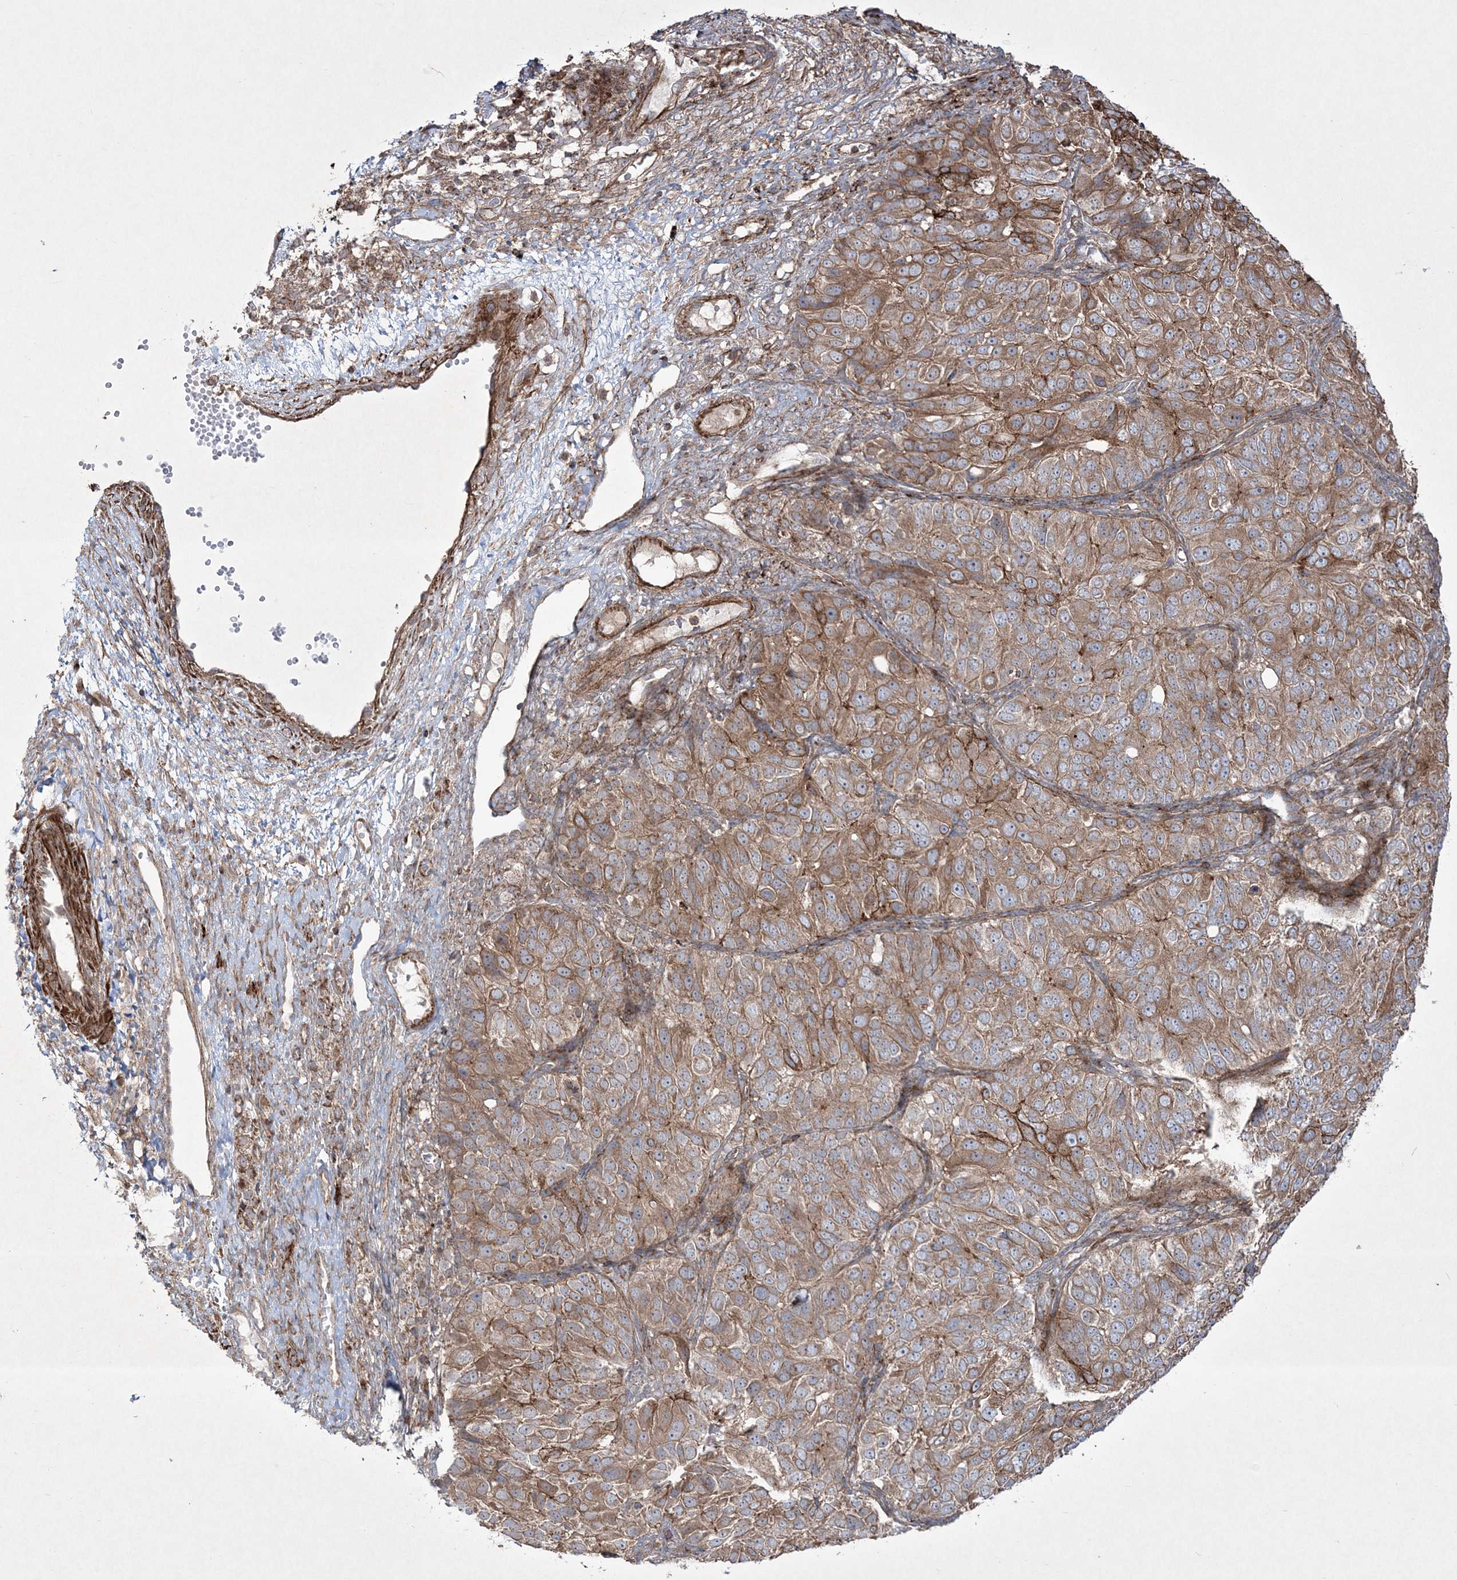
{"staining": {"intensity": "moderate", "quantity": ">75%", "location": "cytoplasmic/membranous"}, "tissue": "ovarian cancer", "cell_type": "Tumor cells", "image_type": "cancer", "snomed": [{"axis": "morphology", "description": "Carcinoma, endometroid"}, {"axis": "topography", "description": "Ovary"}], "caption": "Immunohistochemistry staining of ovarian cancer, which reveals medium levels of moderate cytoplasmic/membranous staining in about >75% of tumor cells indicating moderate cytoplasmic/membranous protein staining. The staining was performed using DAB (brown) for protein detection and nuclei were counterstained in hematoxylin (blue).", "gene": "RICTOR", "patient": {"sex": "female", "age": 51}}